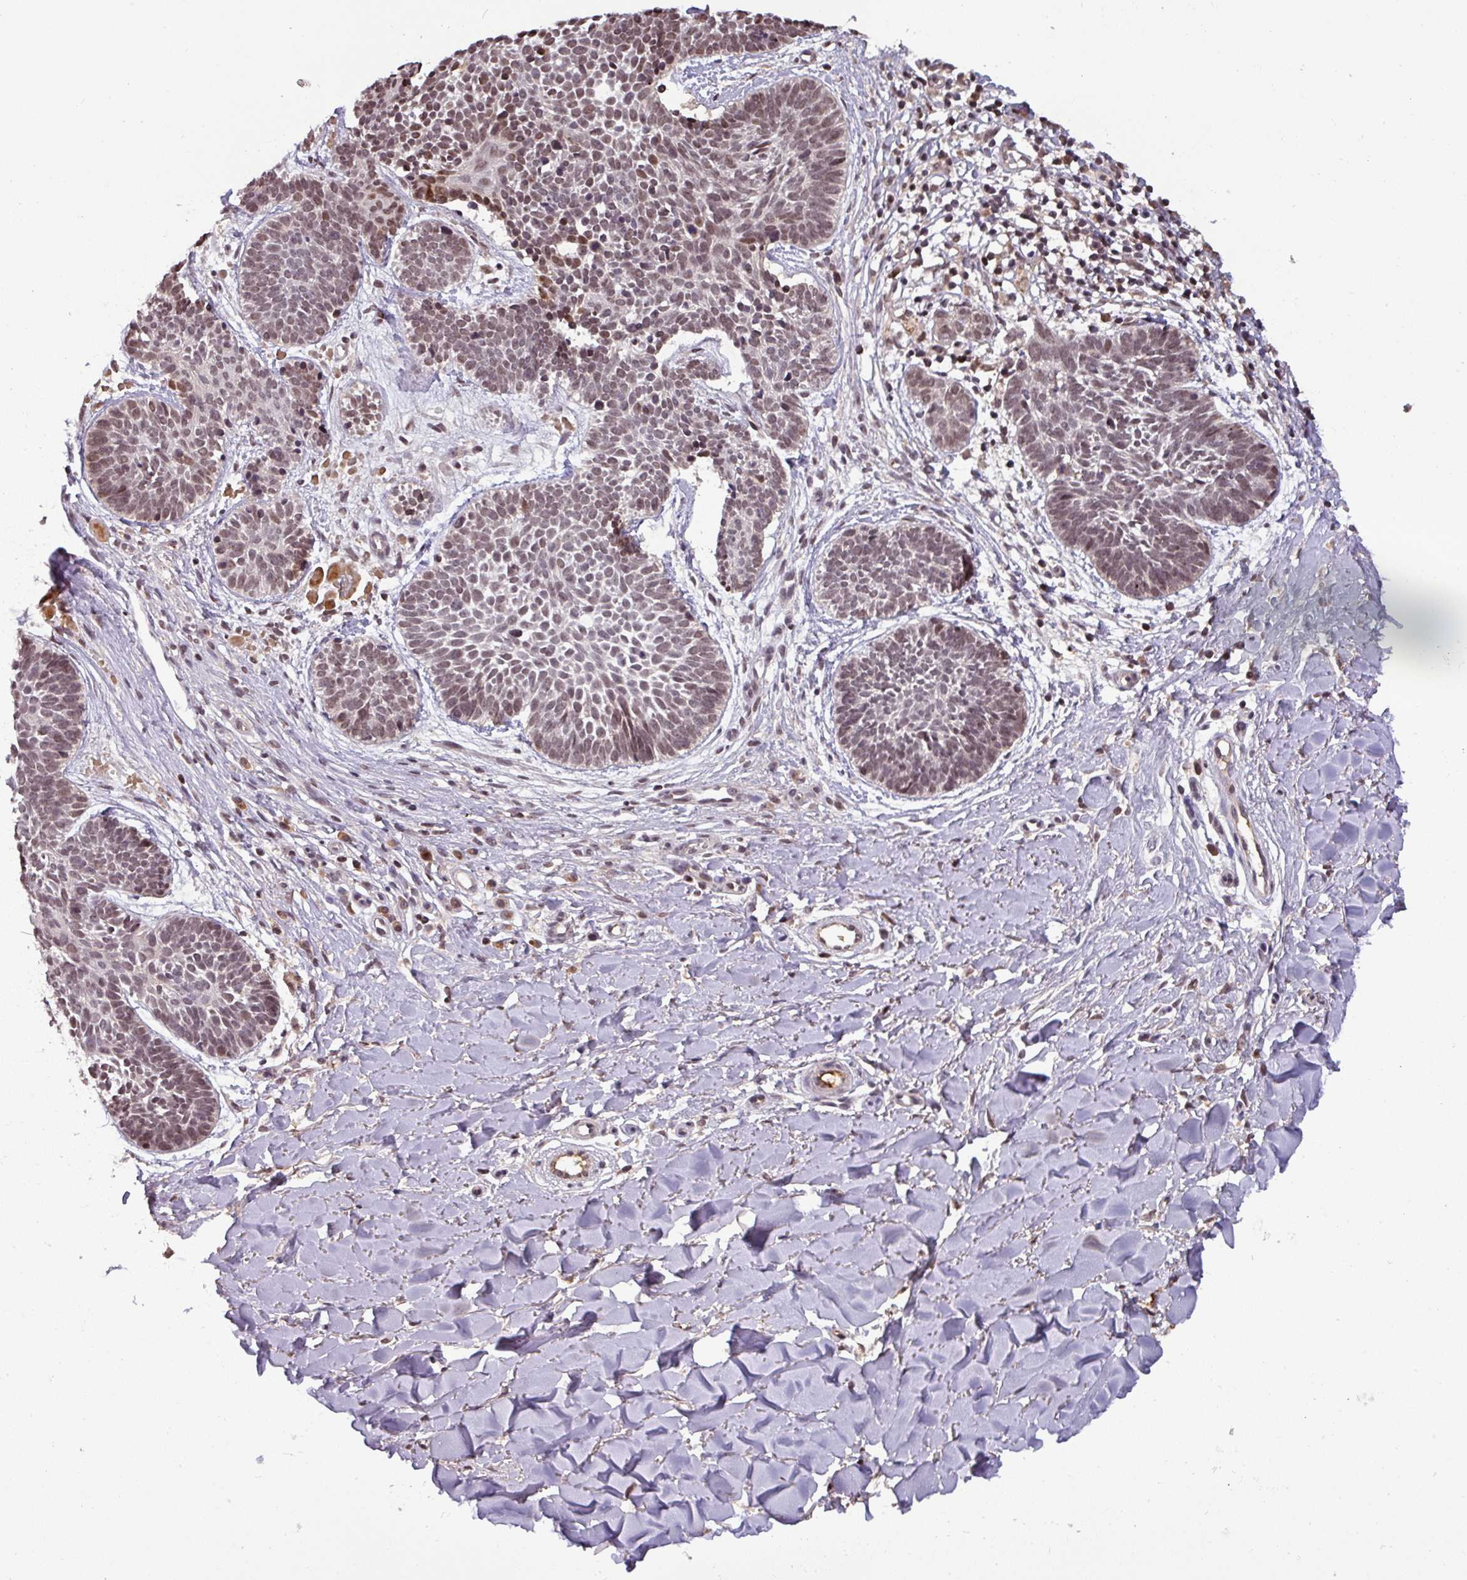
{"staining": {"intensity": "moderate", "quantity": "25%-75%", "location": "nuclear"}, "tissue": "skin cancer", "cell_type": "Tumor cells", "image_type": "cancer", "snomed": [{"axis": "morphology", "description": "Basal cell carcinoma"}, {"axis": "topography", "description": "Skin"}], "caption": "Moderate nuclear expression for a protein is present in approximately 25%-75% of tumor cells of skin basal cell carcinoma using IHC.", "gene": "NOB1", "patient": {"sex": "male", "age": 49}}